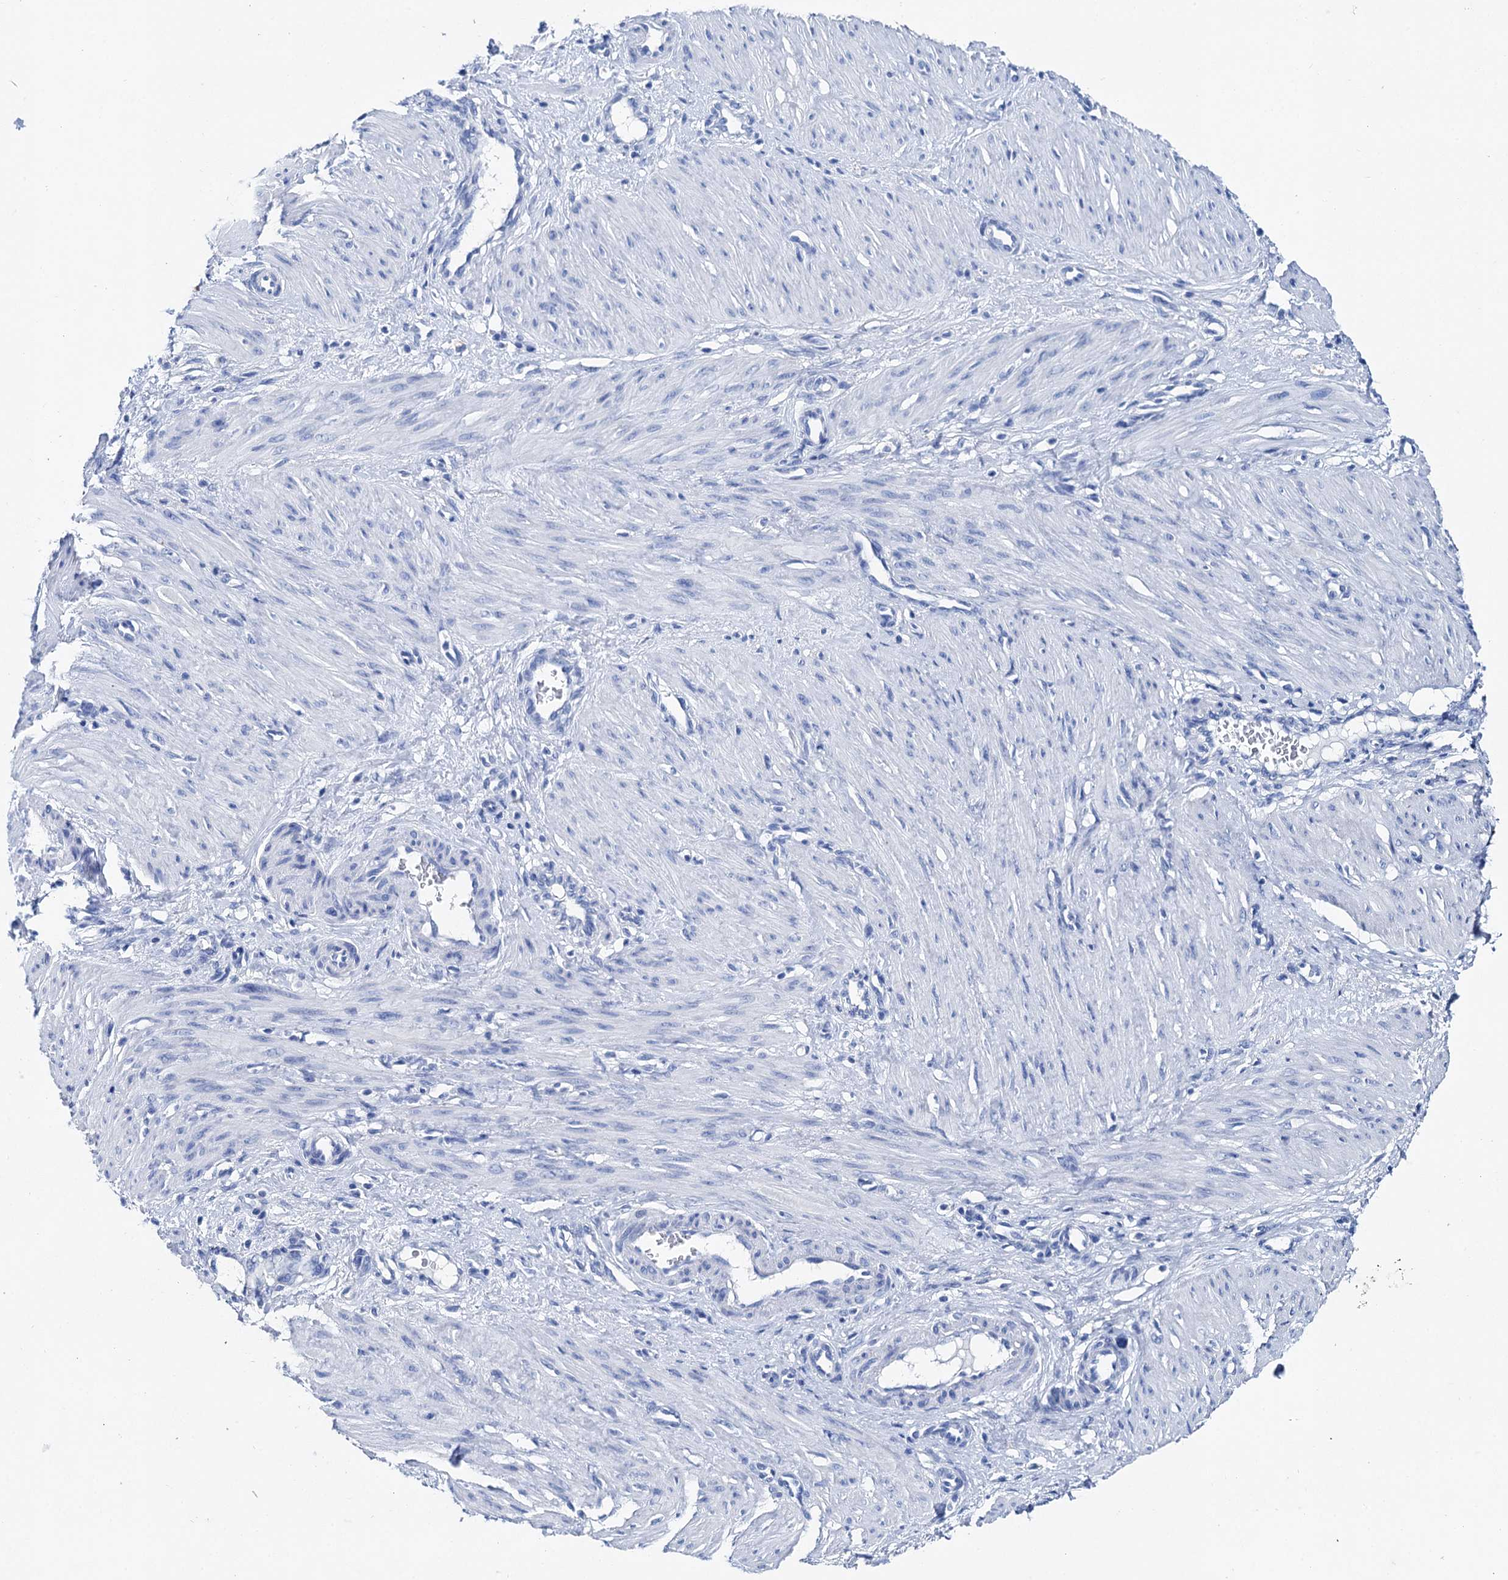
{"staining": {"intensity": "negative", "quantity": "none", "location": "none"}, "tissue": "smooth muscle", "cell_type": "Smooth muscle cells", "image_type": "normal", "snomed": [{"axis": "morphology", "description": "Normal tissue, NOS"}, {"axis": "topography", "description": "Endometrium"}], "caption": "Micrograph shows no significant protein positivity in smooth muscle cells of benign smooth muscle.", "gene": "BRINP1", "patient": {"sex": "female", "age": 33}}